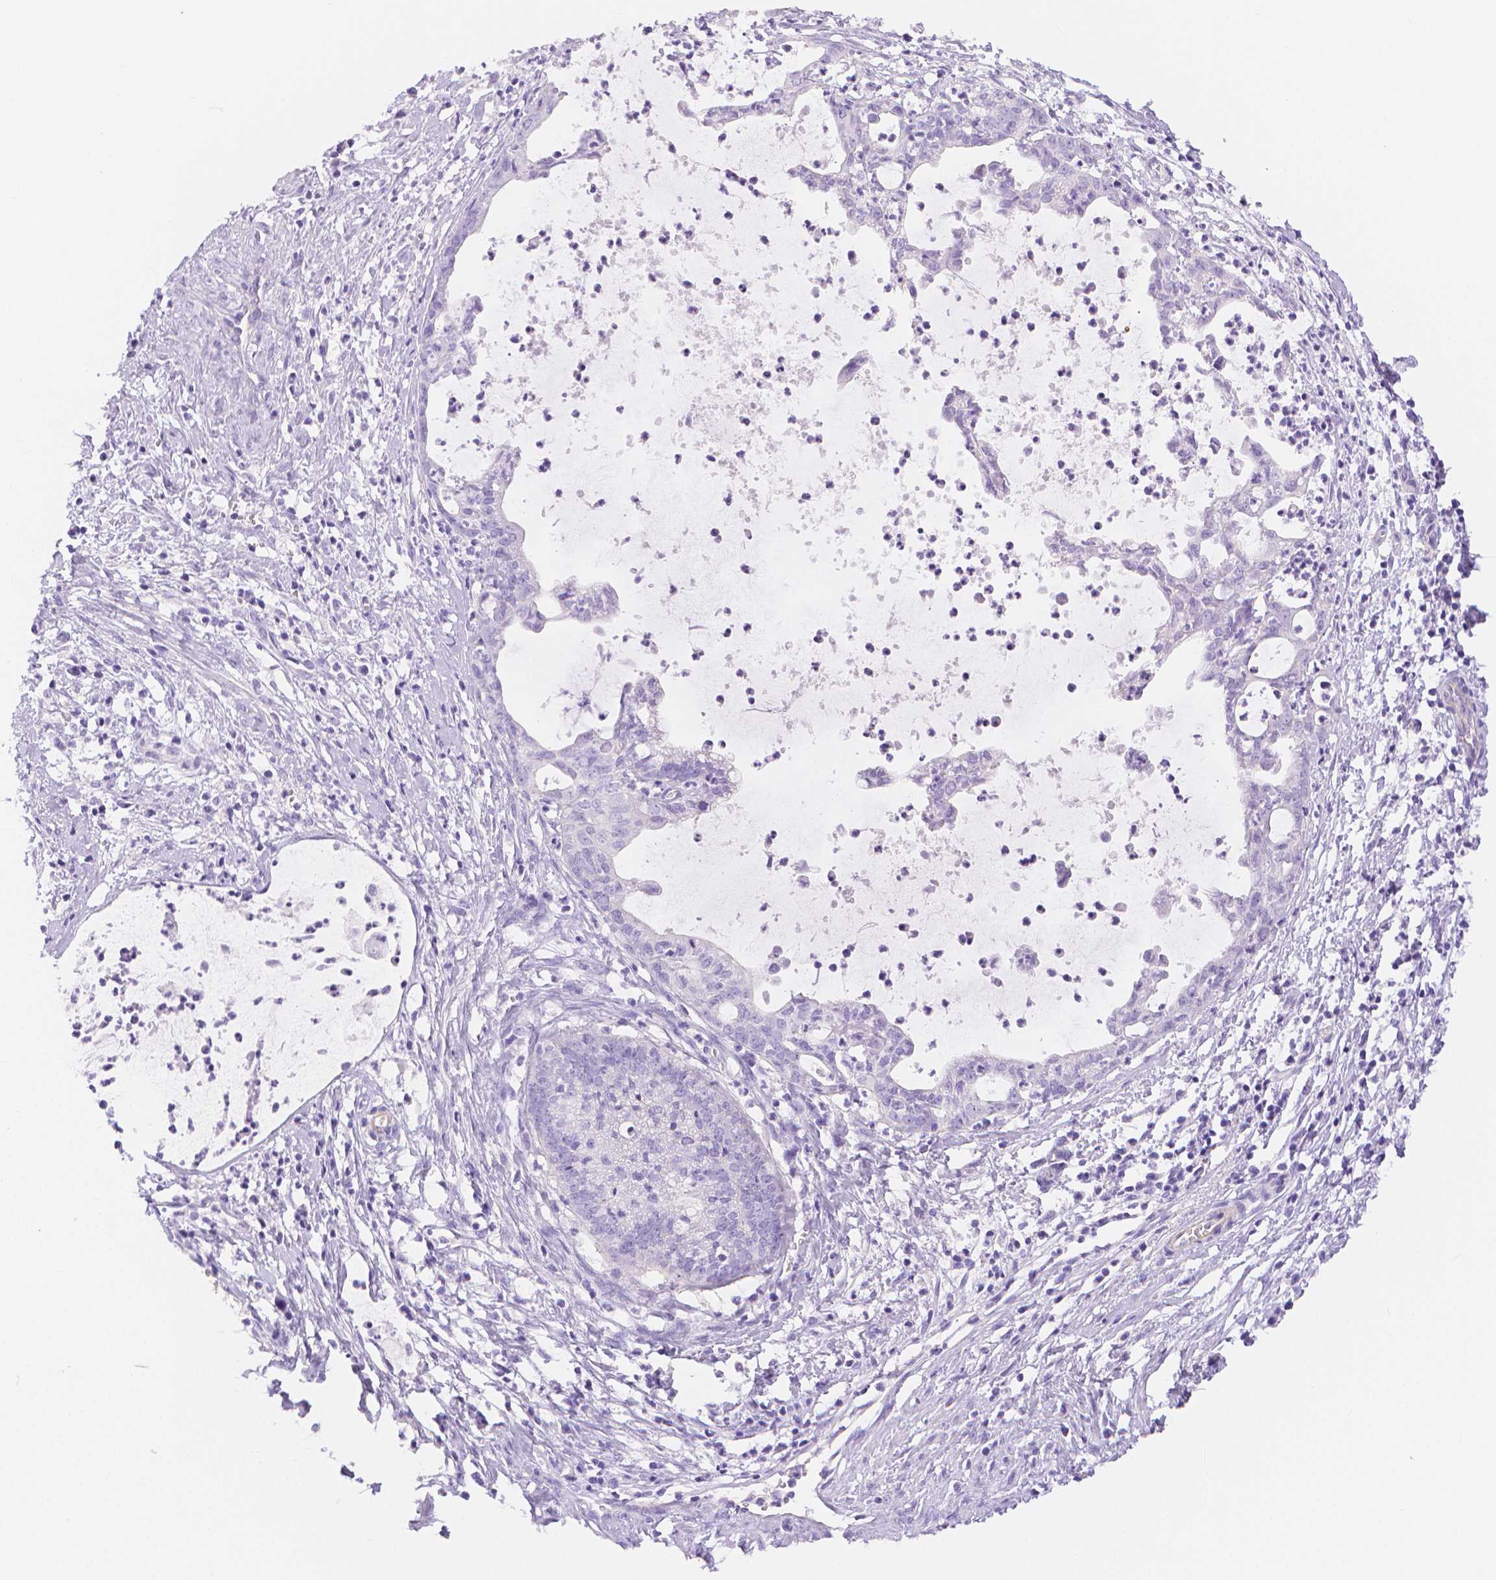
{"staining": {"intensity": "negative", "quantity": "none", "location": "none"}, "tissue": "cervical cancer", "cell_type": "Tumor cells", "image_type": "cancer", "snomed": [{"axis": "morphology", "description": "Normal tissue, NOS"}, {"axis": "morphology", "description": "Adenocarcinoma, NOS"}, {"axis": "topography", "description": "Cervix"}], "caption": "IHC of cervical cancer (adenocarcinoma) demonstrates no staining in tumor cells.", "gene": "SLC27A5", "patient": {"sex": "female", "age": 38}}